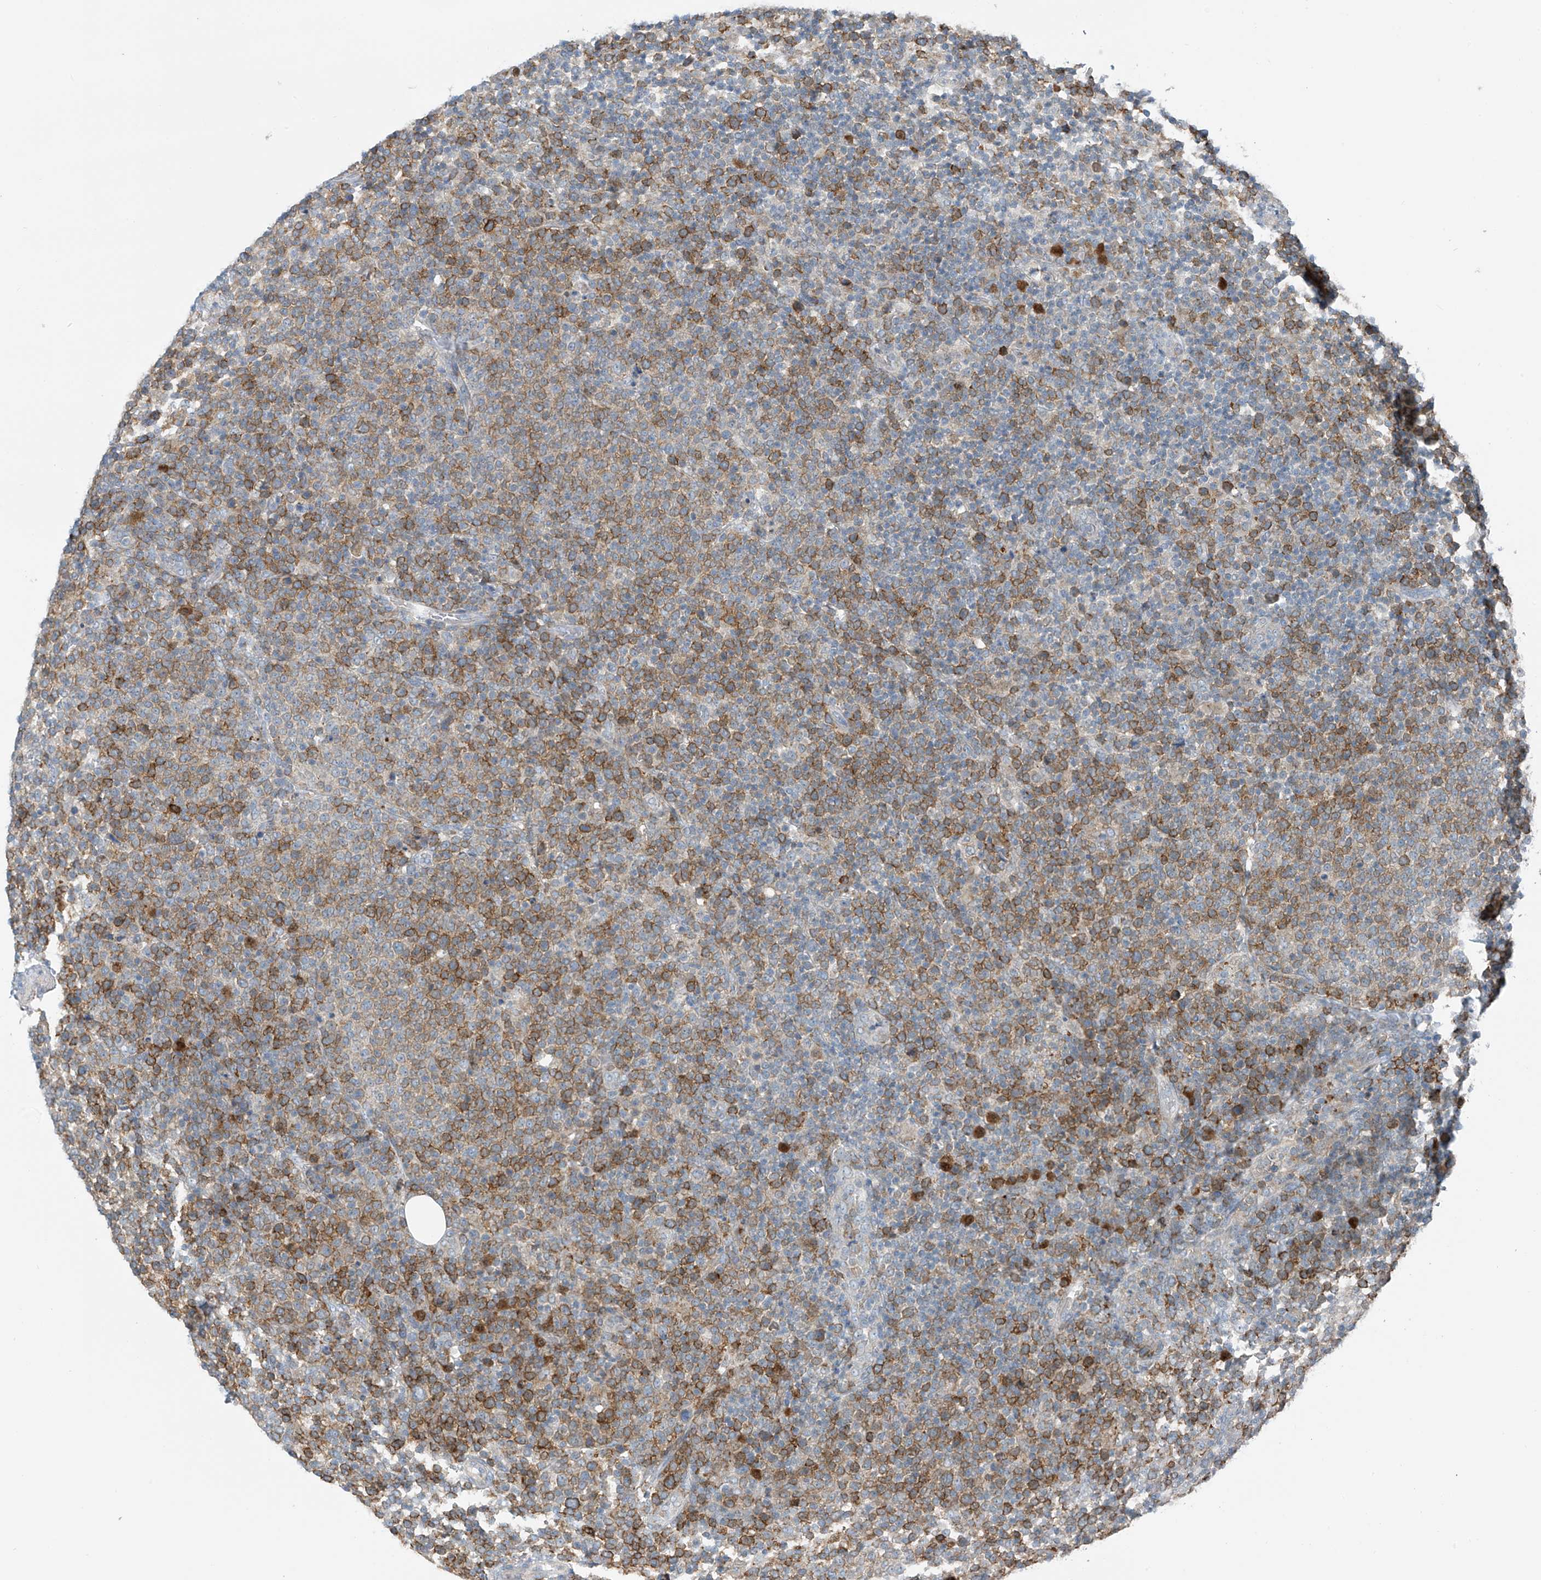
{"staining": {"intensity": "moderate", "quantity": "25%-75%", "location": "cytoplasmic/membranous"}, "tissue": "lymphoma", "cell_type": "Tumor cells", "image_type": "cancer", "snomed": [{"axis": "morphology", "description": "Malignant lymphoma, non-Hodgkin's type, High grade"}, {"axis": "topography", "description": "Lymph node"}], "caption": "High-grade malignant lymphoma, non-Hodgkin's type was stained to show a protein in brown. There is medium levels of moderate cytoplasmic/membranous staining in about 25%-75% of tumor cells.", "gene": "SLC12A6", "patient": {"sex": "male", "age": 61}}